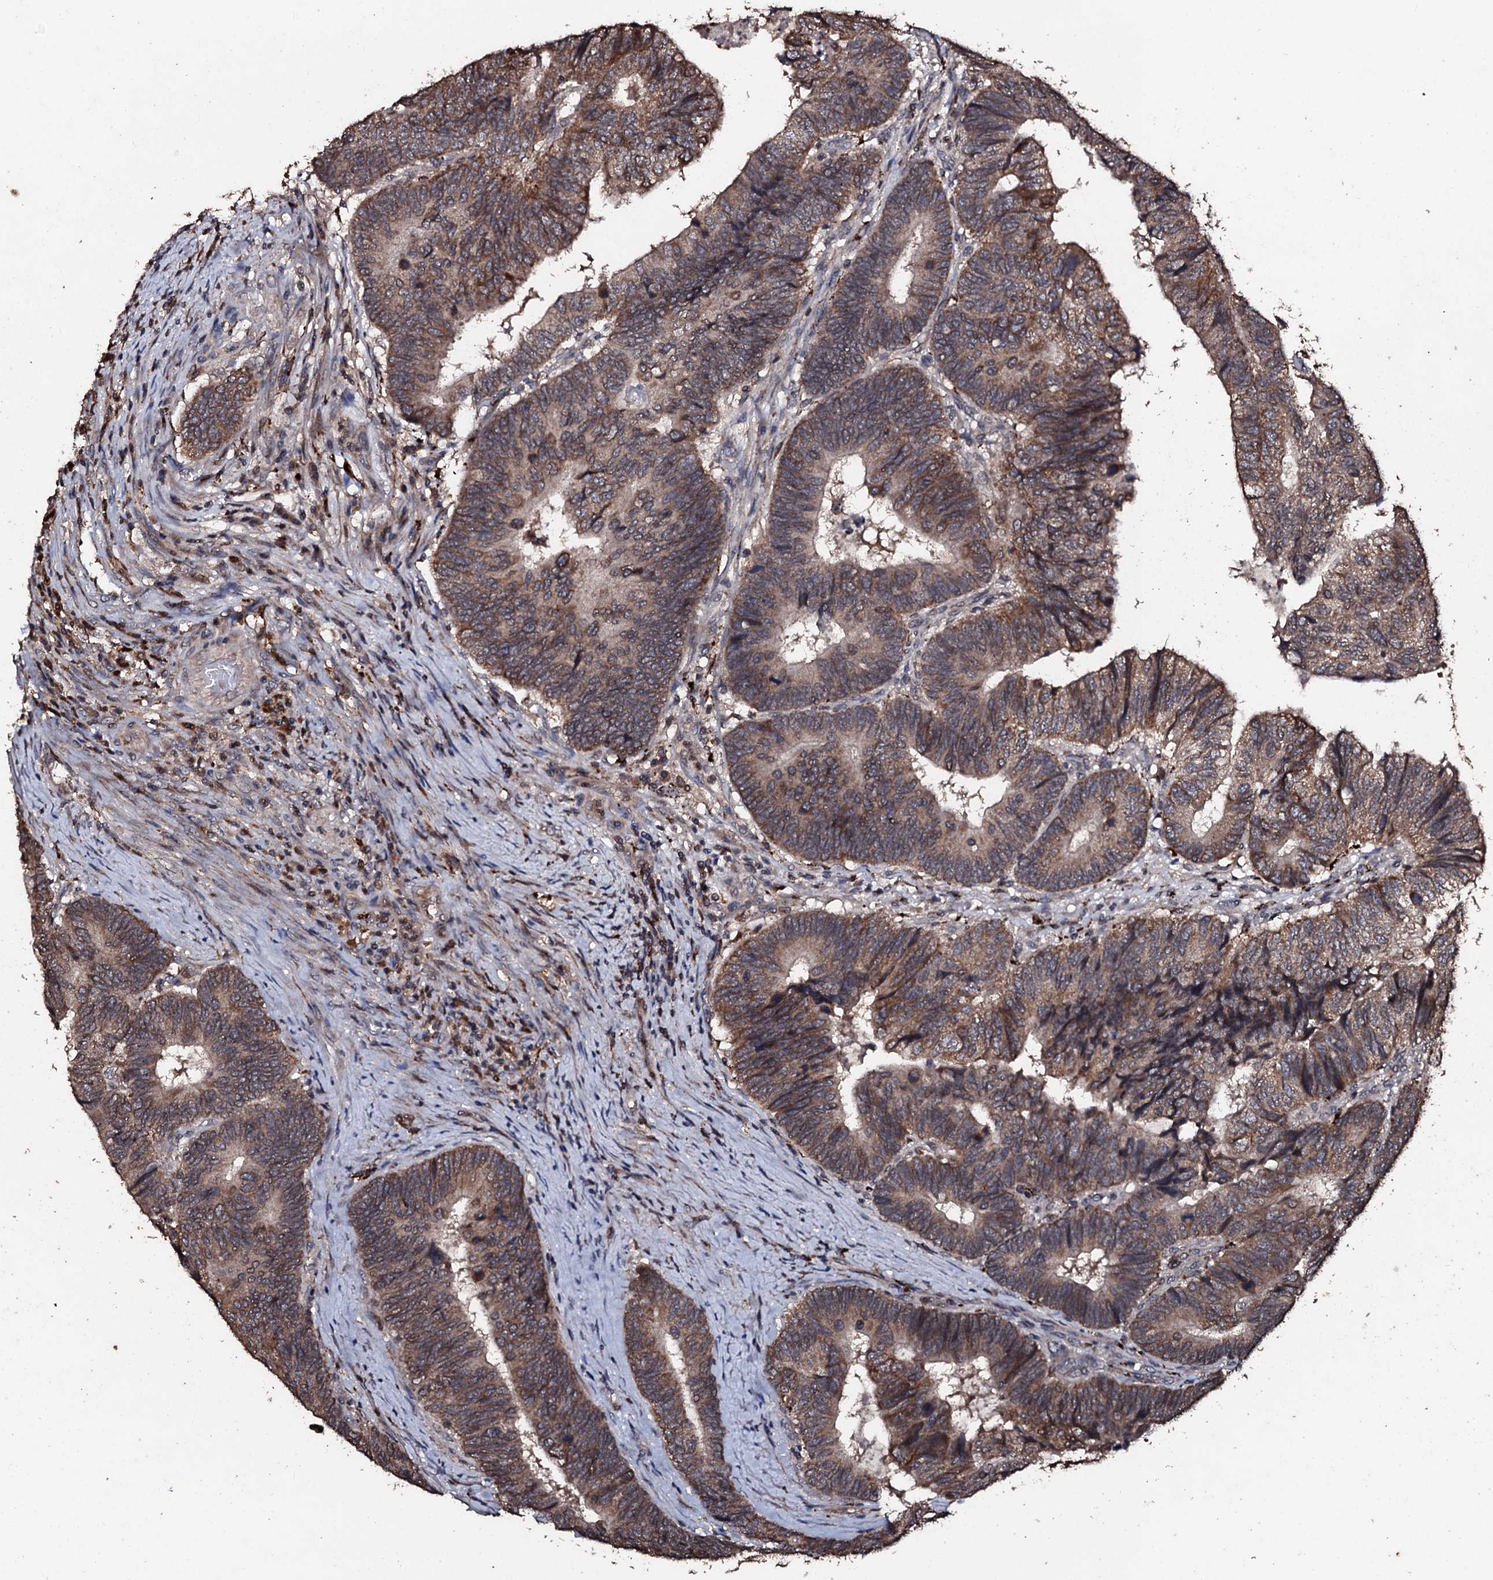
{"staining": {"intensity": "moderate", "quantity": ">75%", "location": "cytoplasmic/membranous"}, "tissue": "colorectal cancer", "cell_type": "Tumor cells", "image_type": "cancer", "snomed": [{"axis": "morphology", "description": "Adenocarcinoma, NOS"}, {"axis": "topography", "description": "Colon"}], "caption": "Adenocarcinoma (colorectal) stained for a protein (brown) reveals moderate cytoplasmic/membranous positive positivity in about >75% of tumor cells.", "gene": "SDHAF2", "patient": {"sex": "female", "age": 67}}